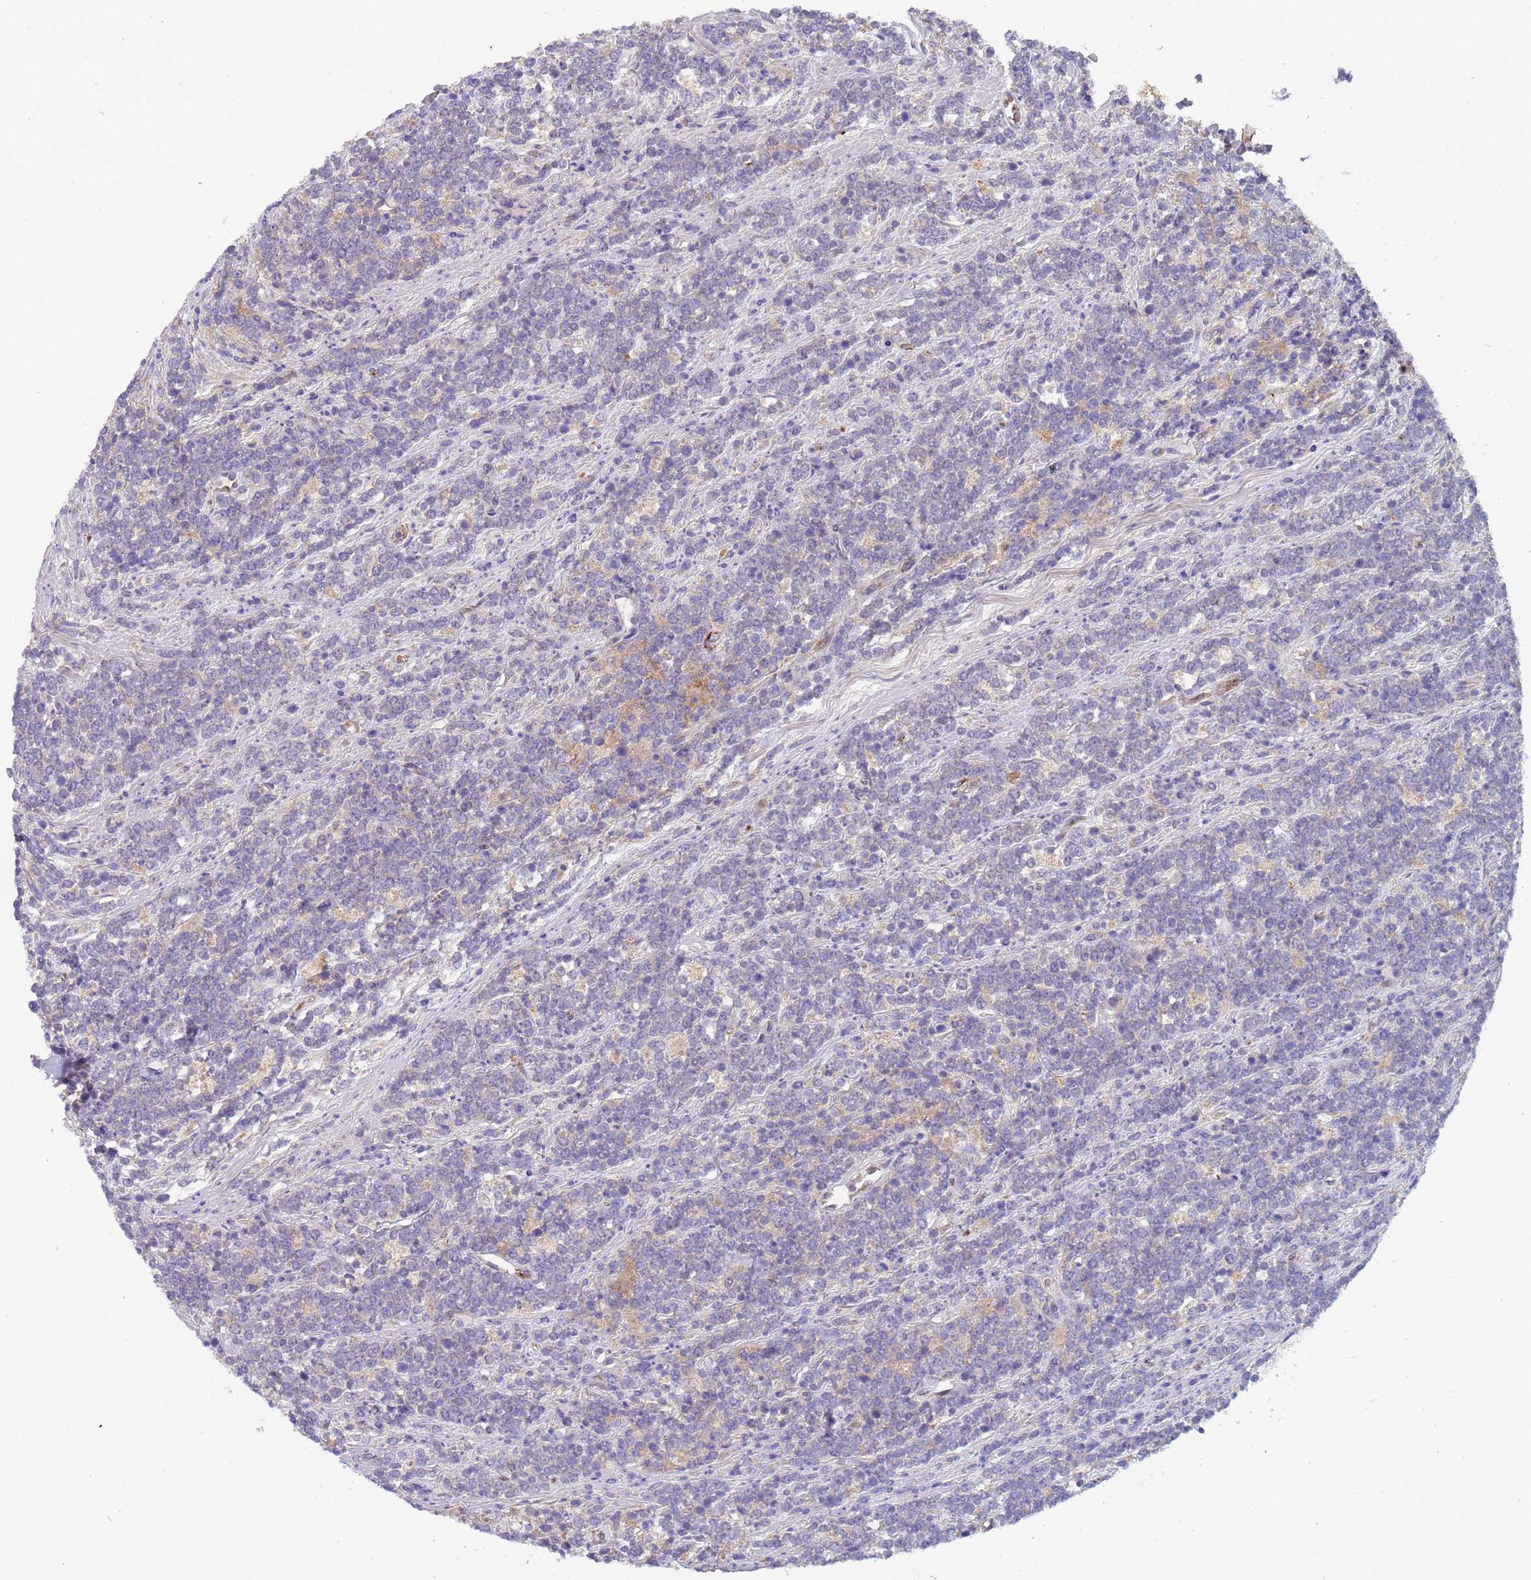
{"staining": {"intensity": "negative", "quantity": "none", "location": "none"}, "tissue": "lymphoma", "cell_type": "Tumor cells", "image_type": "cancer", "snomed": [{"axis": "morphology", "description": "Malignant lymphoma, non-Hodgkin's type, High grade"}, {"axis": "topography", "description": "Small intestine"}, {"axis": "topography", "description": "Colon"}], "caption": "An immunohistochemistry micrograph of lymphoma is shown. There is no staining in tumor cells of lymphoma.", "gene": "ZNF248", "patient": {"sex": "male", "age": 8}}